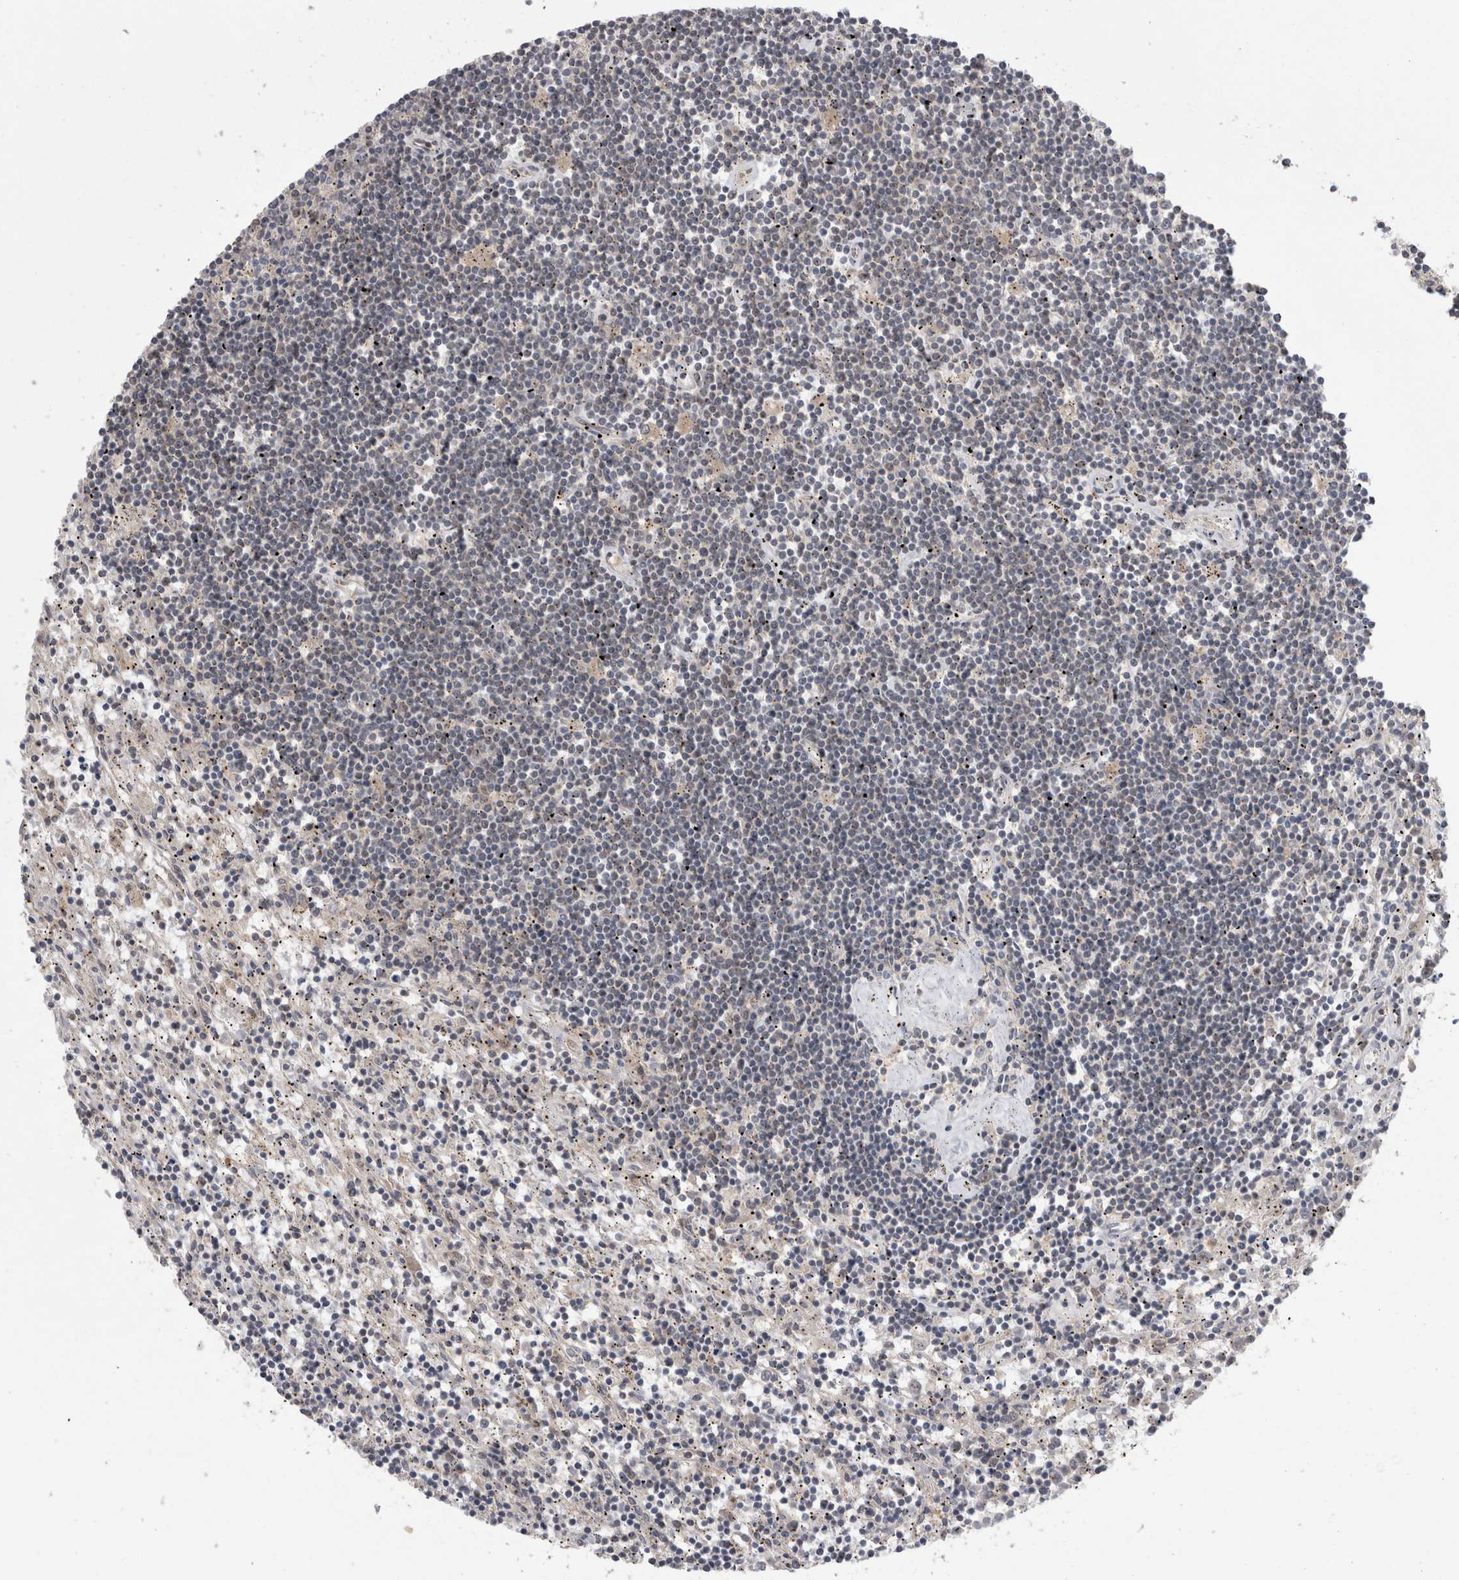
{"staining": {"intensity": "negative", "quantity": "none", "location": "none"}, "tissue": "lymphoma", "cell_type": "Tumor cells", "image_type": "cancer", "snomed": [{"axis": "morphology", "description": "Malignant lymphoma, non-Hodgkin's type, Low grade"}, {"axis": "topography", "description": "Spleen"}], "caption": "IHC of human malignant lymphoma, non-Hodgkin's type (low-grade) shows no staining in tumor cells. The staining was performed using DAB to visualize the protein expression in brown, while the nuclei were stained in blue with hematoxylin (Magnification: 20x).", "gene": "MTBP", "patient": {"sex": "male", "age": 76}}